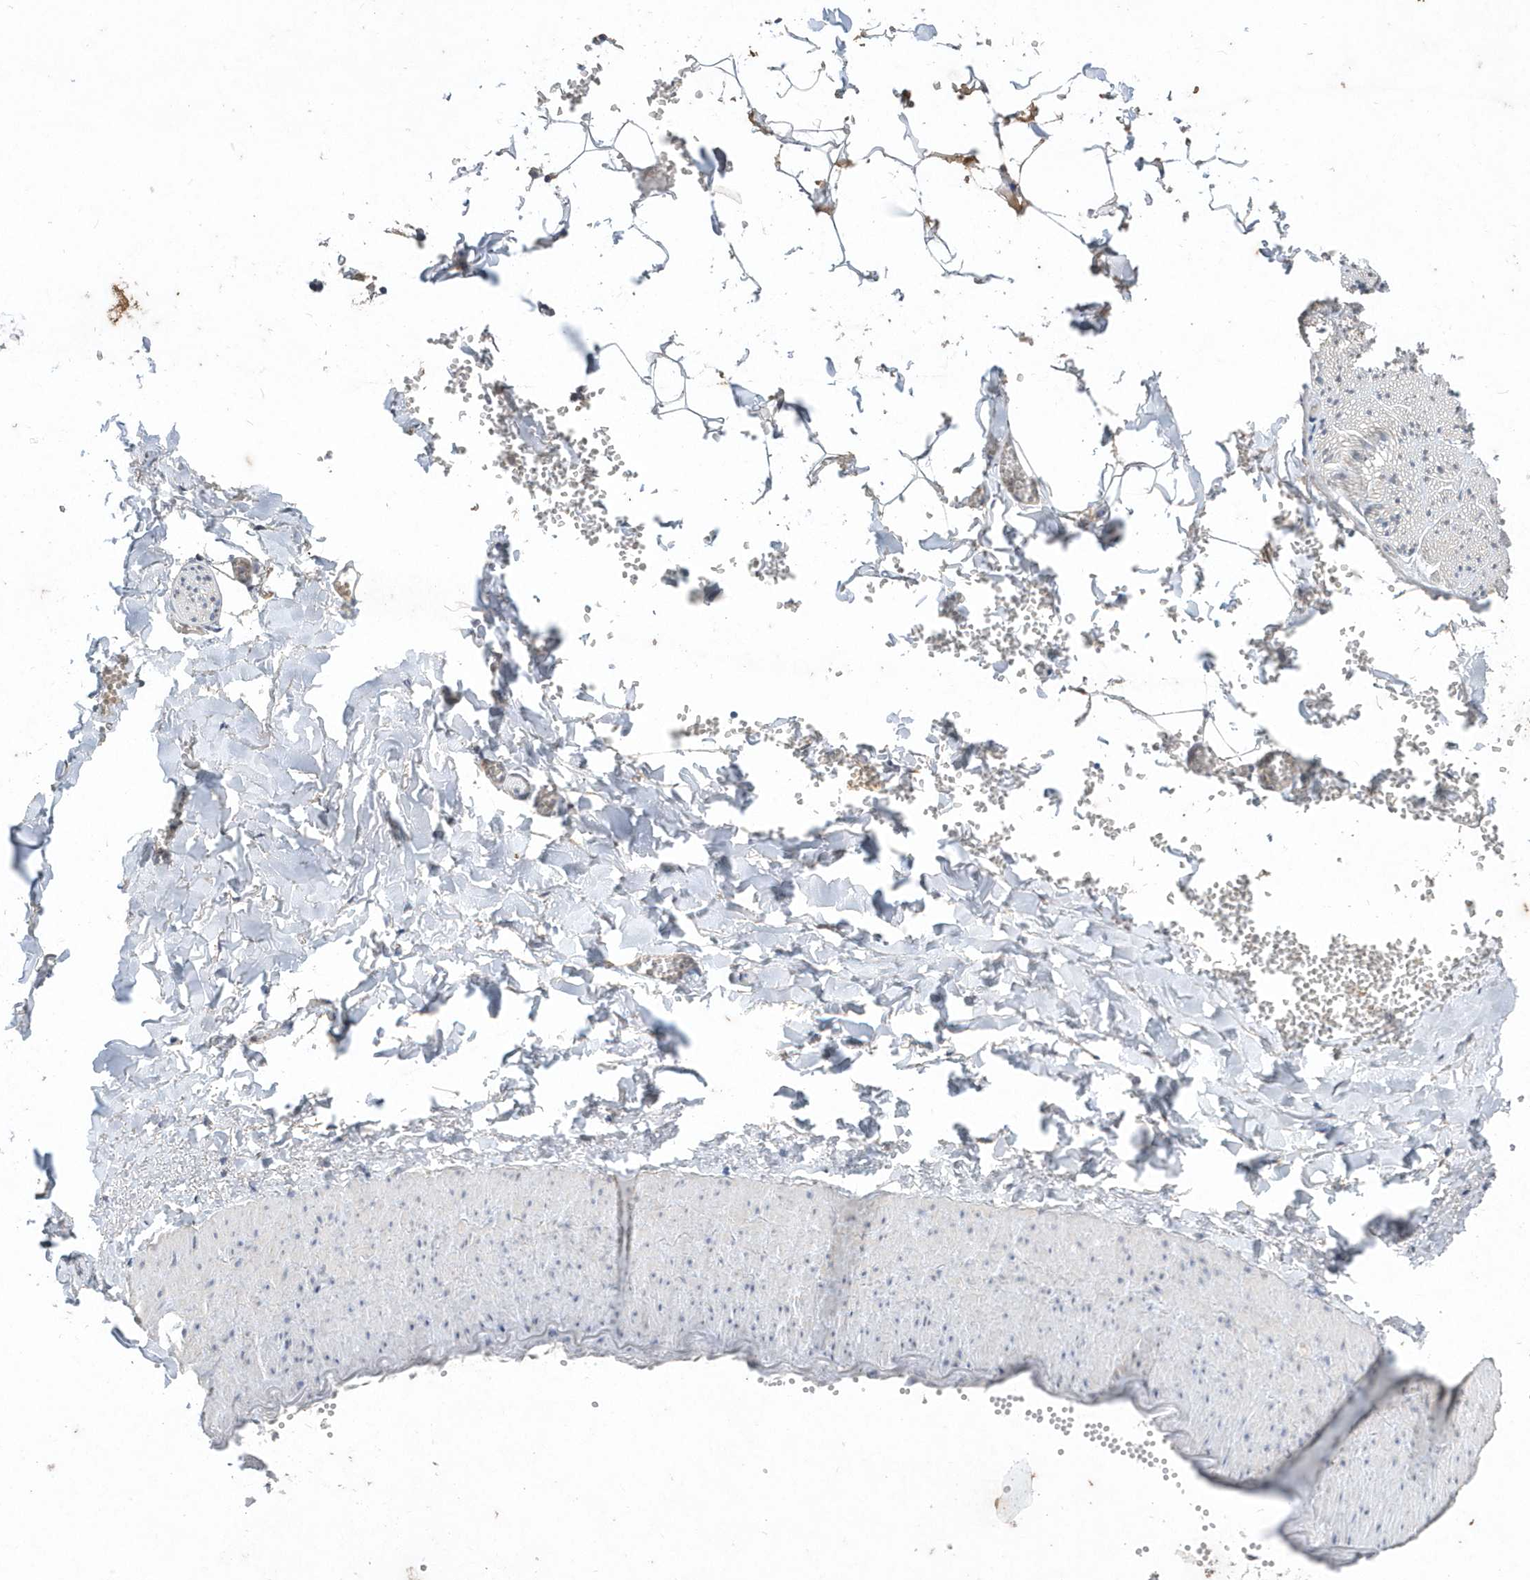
{"staining": {"intensity": "weak", "quantity": ">75%", "location": "cytoplasmic/membranous"}, "tissue": "adipose tissue", "cell_type": "Adipocytes", "image_type": "normal", "snomed": [{"axis": "morphology", "description": "Normal tissue, NOS"}, {"axis": "topography", "description": "Gallbladder"}, {"axis": "topography", "description": "Peripheral nerve tissue"}], "caption": "Adipocytes exhibit weak cytoplasmic/membranous expression in approximately >75% of cells in normal adipose tissue.", "gene": "AKR7A2", "patient": {"sex": "male", "age": 38}}